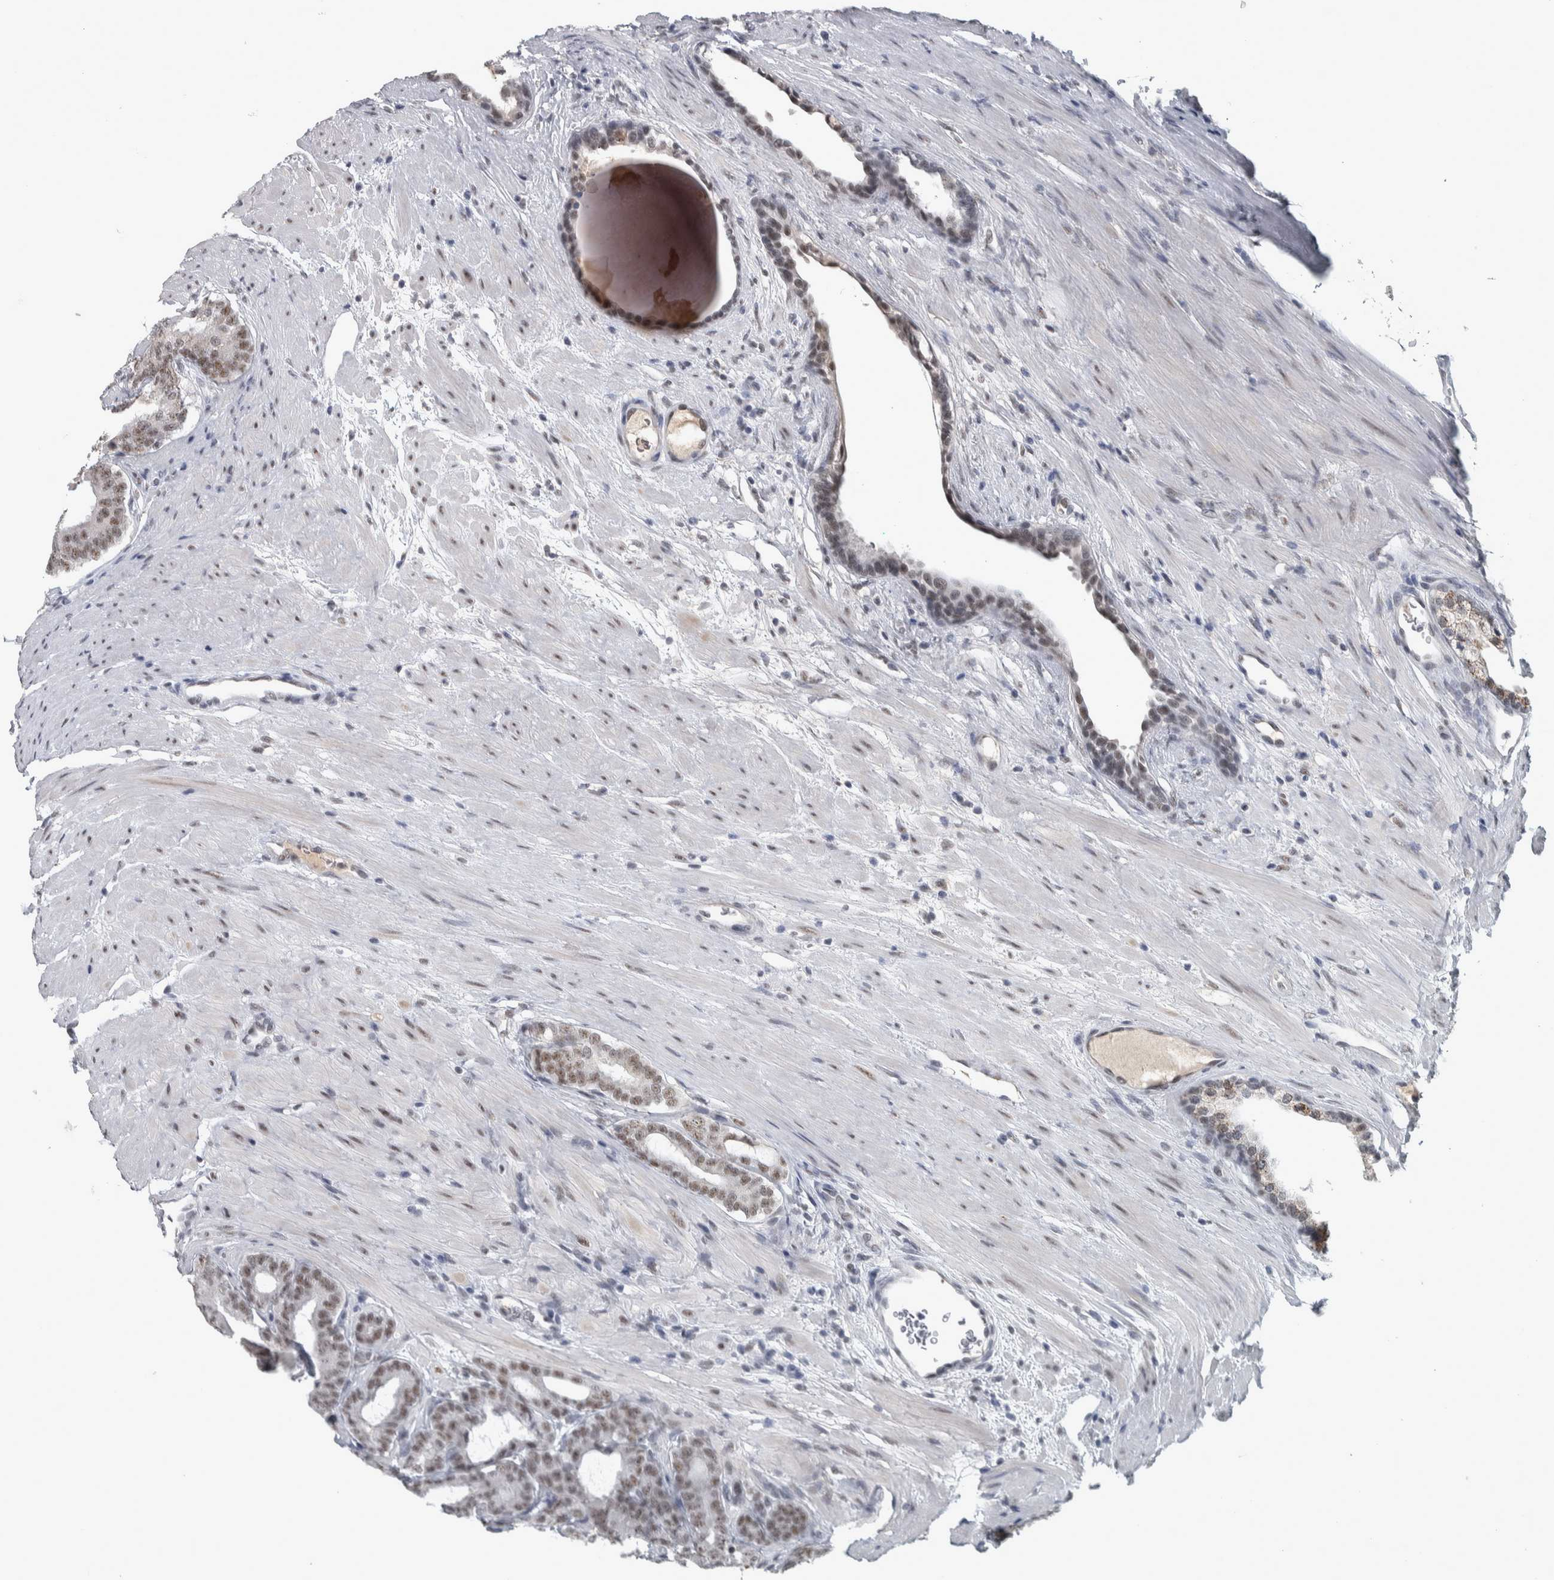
{"staining": {"intensity": "moderate", "quantity": ">75%", "location": "nuclear"}, "tissue": "prostate cancer", "cell_type": "Tumor cells", "image_type": "cancer", "snomed": [{"axis": "morphology", "description": "Adenocarcinoma, High grade"}, {"axis": "topography", "description": "Prostate"}], "caption": "Immunohistochemistry (DAB (3,3'-diaminobenzidine)) staining of prostate adenocarcinoma (high-grade) demonstrates moderate nuclear protein staining in about >75% of tumor cells.", "gene": "DDX42", "patient": {"sex": "male", "age": 60}}